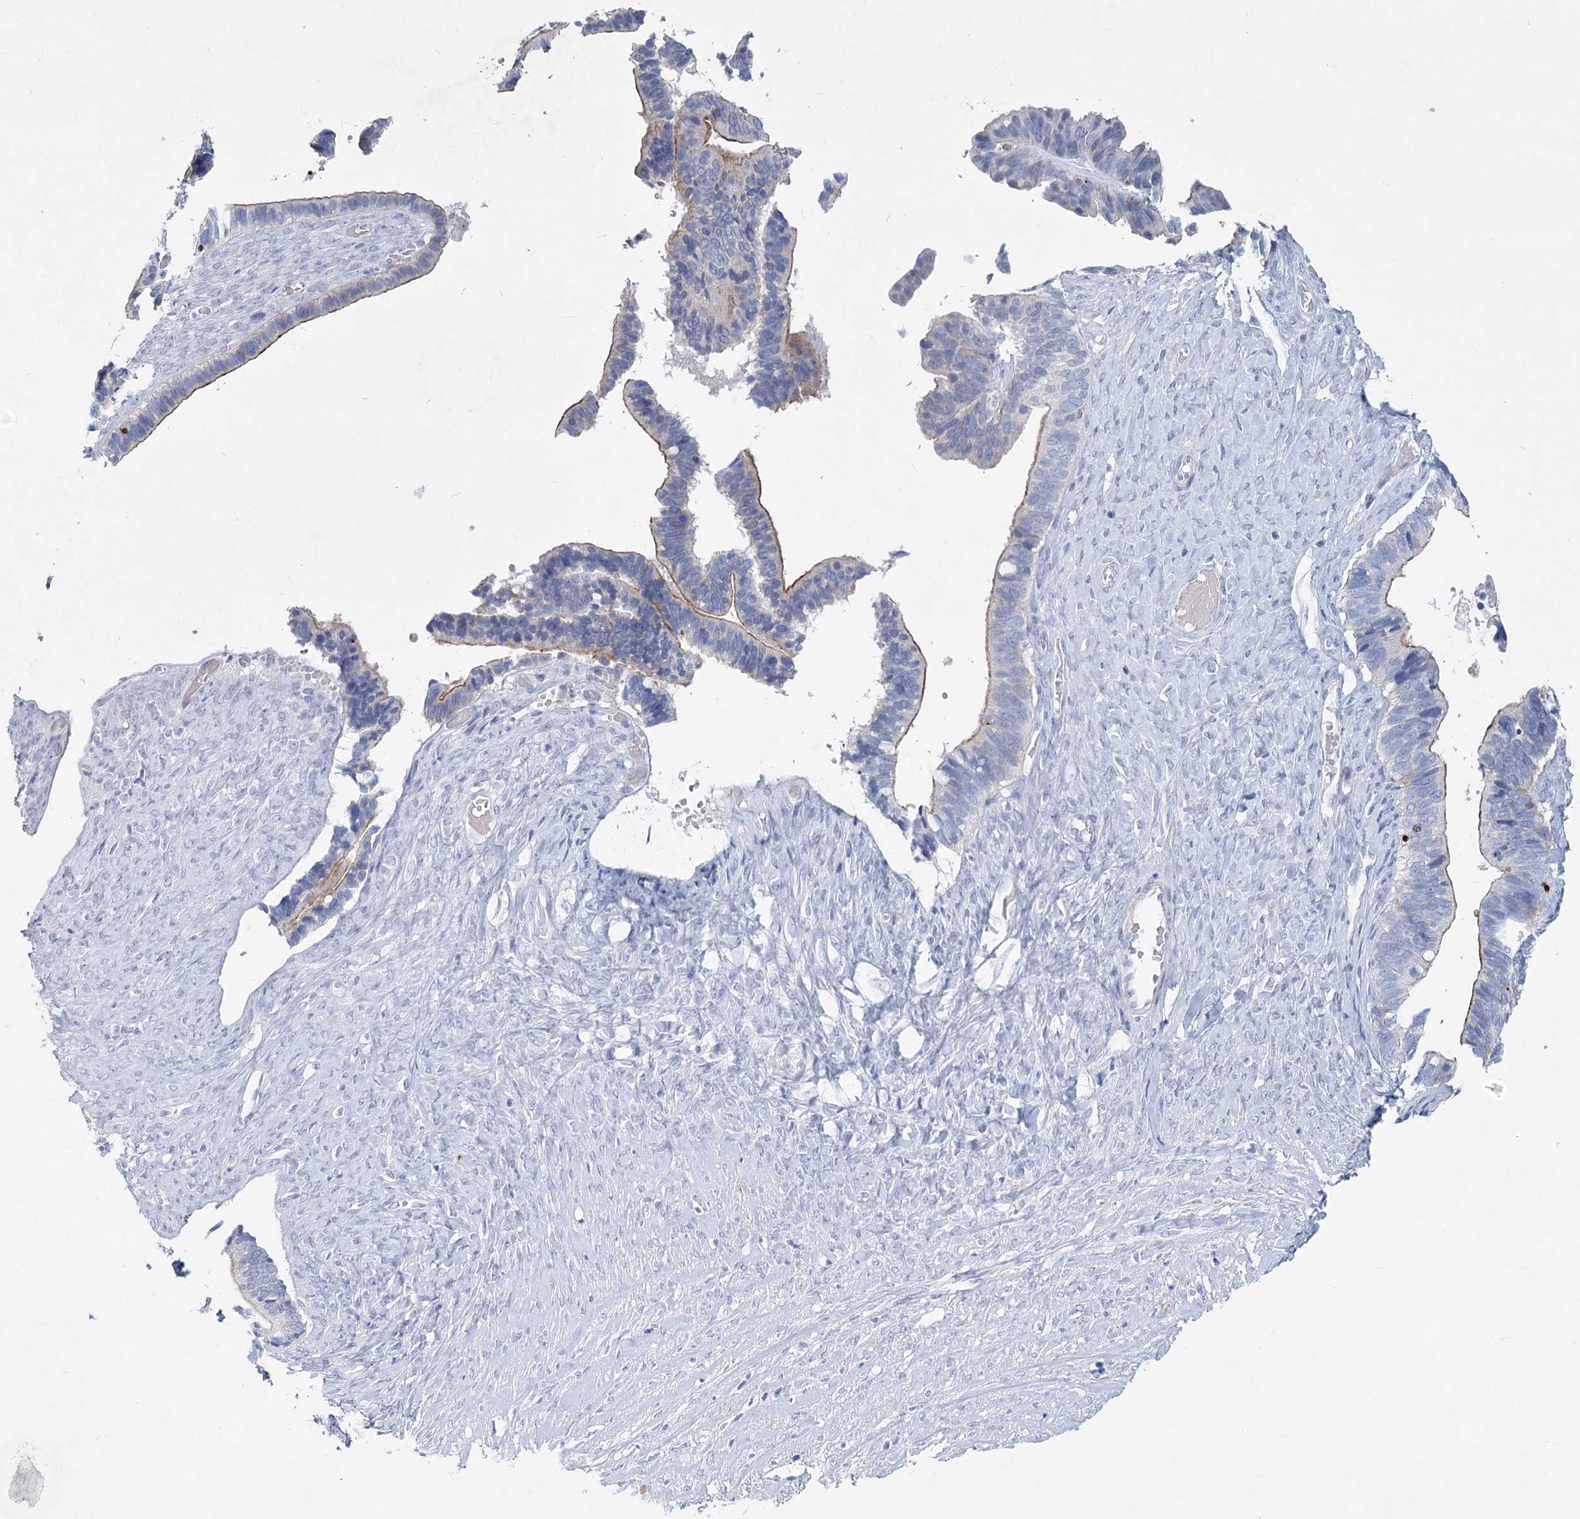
{"staining": {"intensity": "moderate", "quantity": "<25%", "location": "cytoplasmic/membranous"}, "tissue": "ovarian cancer", "cell_type": "Tumor cells", "image_type": "cancer", "snomed": [{"axis": "morphology", "description": "Cystadenocarcinoma, serous, NOS"}, {"axis": "topography", "description": "Ovary"}], "caption": "Immunohistochemistry histopathology image of serous cystadenocarcinoma (ovarian) stained for a protein (brown), which exhibits low levels of moderate cytoplasmic/membranous expression in about <25% of tumor cells.", "gene": "WDR74", "patient": {"sex": "female", "age": 56}}